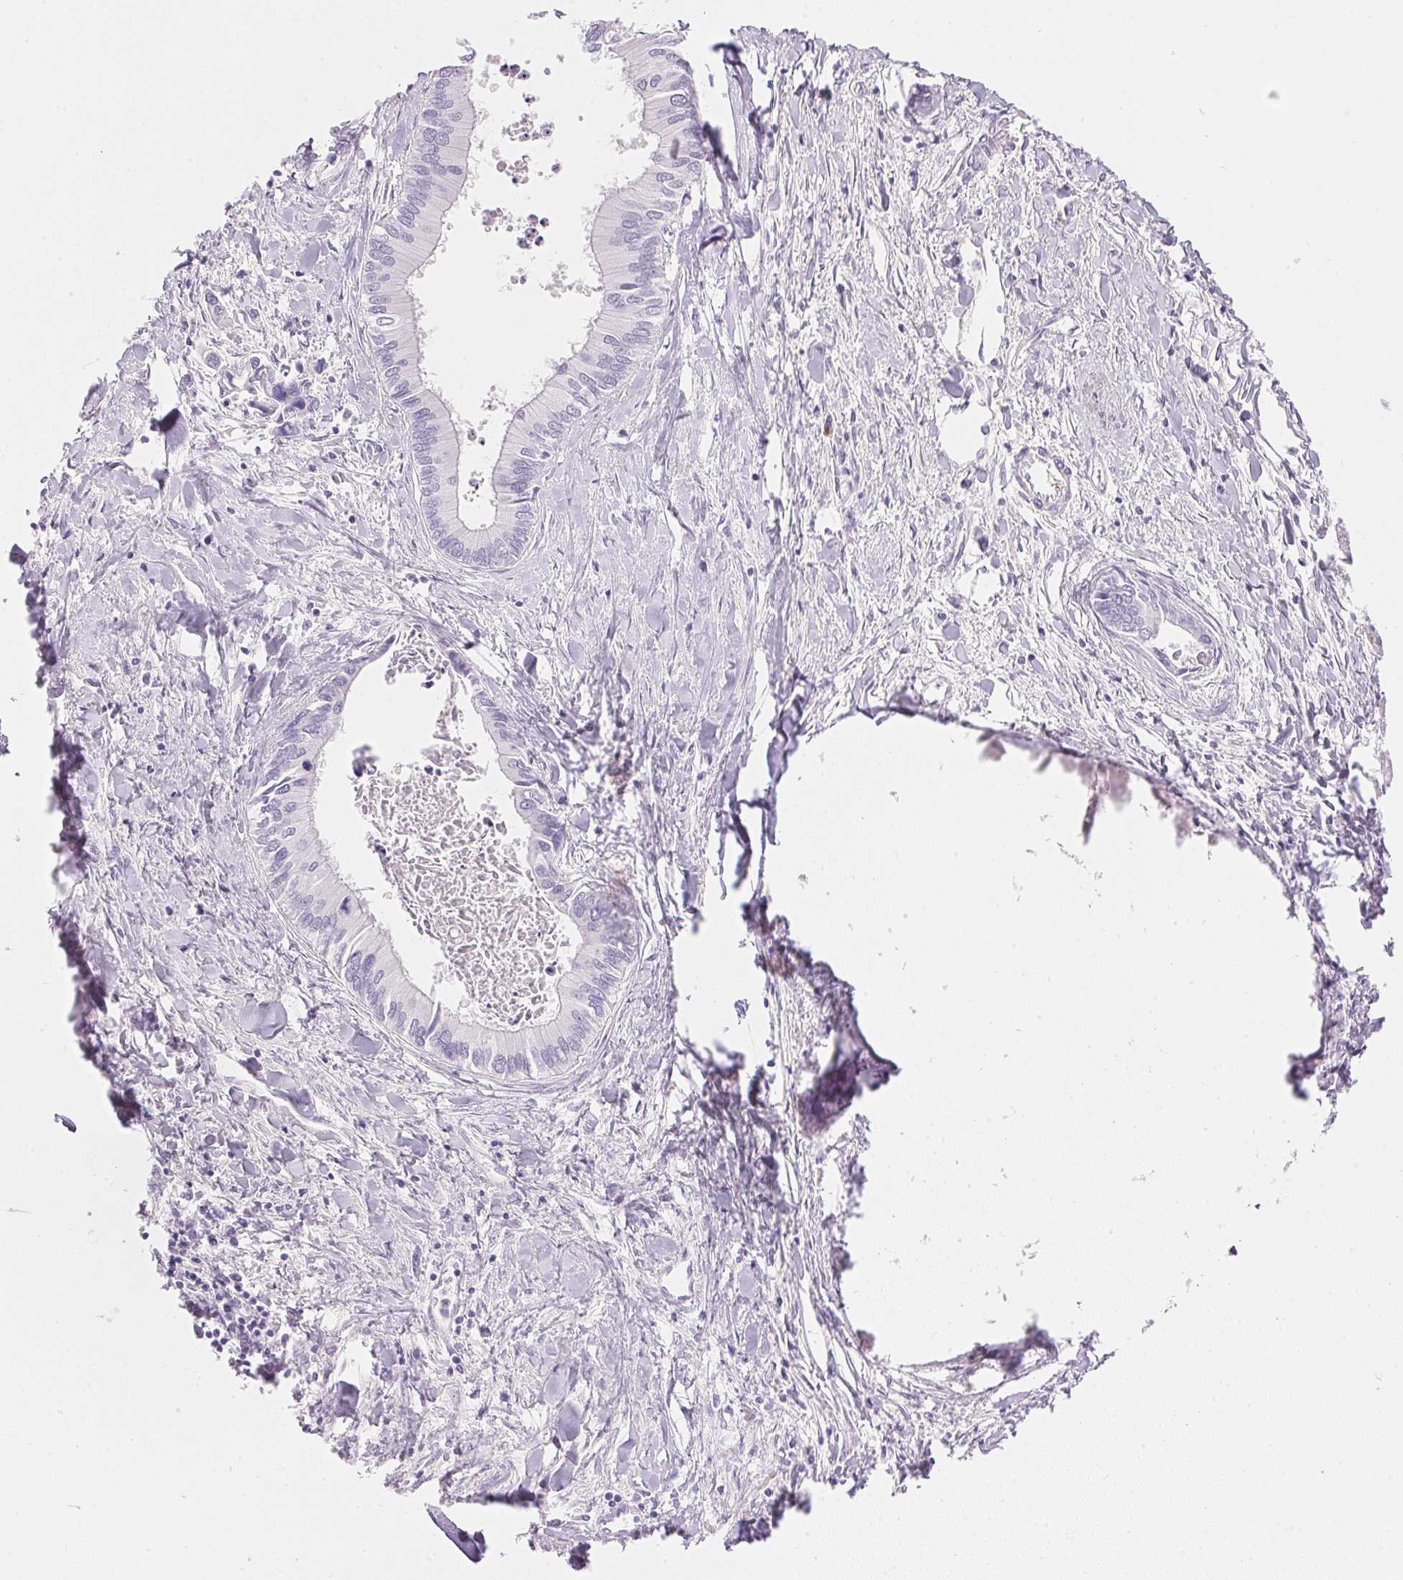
{"staining": {"intensity": "negative", "quantity": "none", "location": "none"}, "tissue": "liver cancer", "cell_type": "Tumor cells", "image_type": "cancer", "snomed": [{"axis": "morphology", "description": "Cholangiocarcinoma"}, {"axis": "topography", "description": "Liver"}], "caption": "Immunohistochemical staining of liver cancer shows no significant staining in tumor cells.", "gene": "KCNE2", "patient": {"sex": "male", "age": 66}}